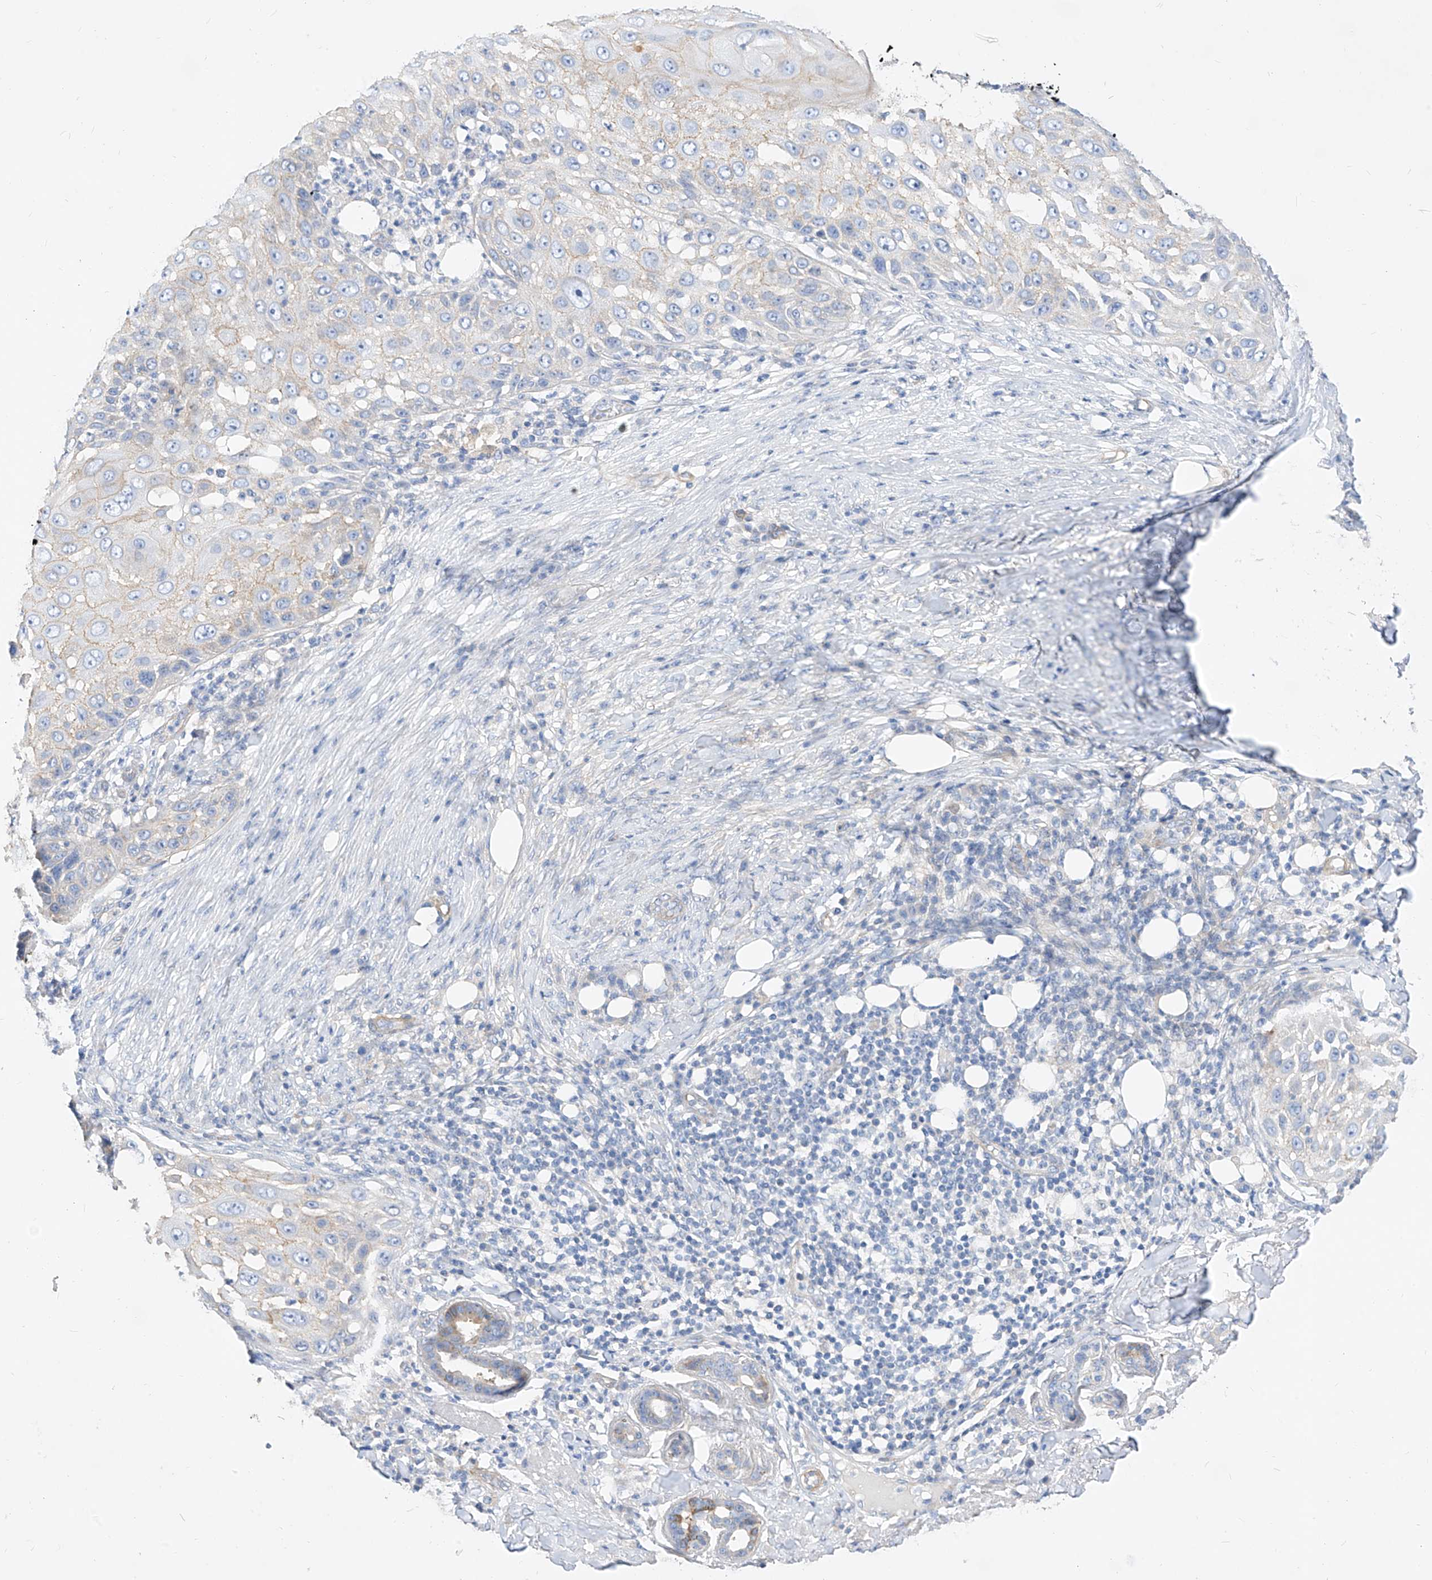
{"staining": {"intensity": "weak", "quantity": "<25%", "location": "cytoplasmic/membranous"}, "tissue": "skin cancer", "cell_type": "Tumor cells", "image_type": "cancer", "snomed": [{"axis": "morphology", "description": "Squamous cell carcinoma, NOS"}, {"axis": "topography", "description": "Skin"}], "caption": "Protein analysis of skin cancer displays no significant expression in tumor cells.", "gene": "SCGB2A1", "patient": {"sex": "female", "age": 44}}